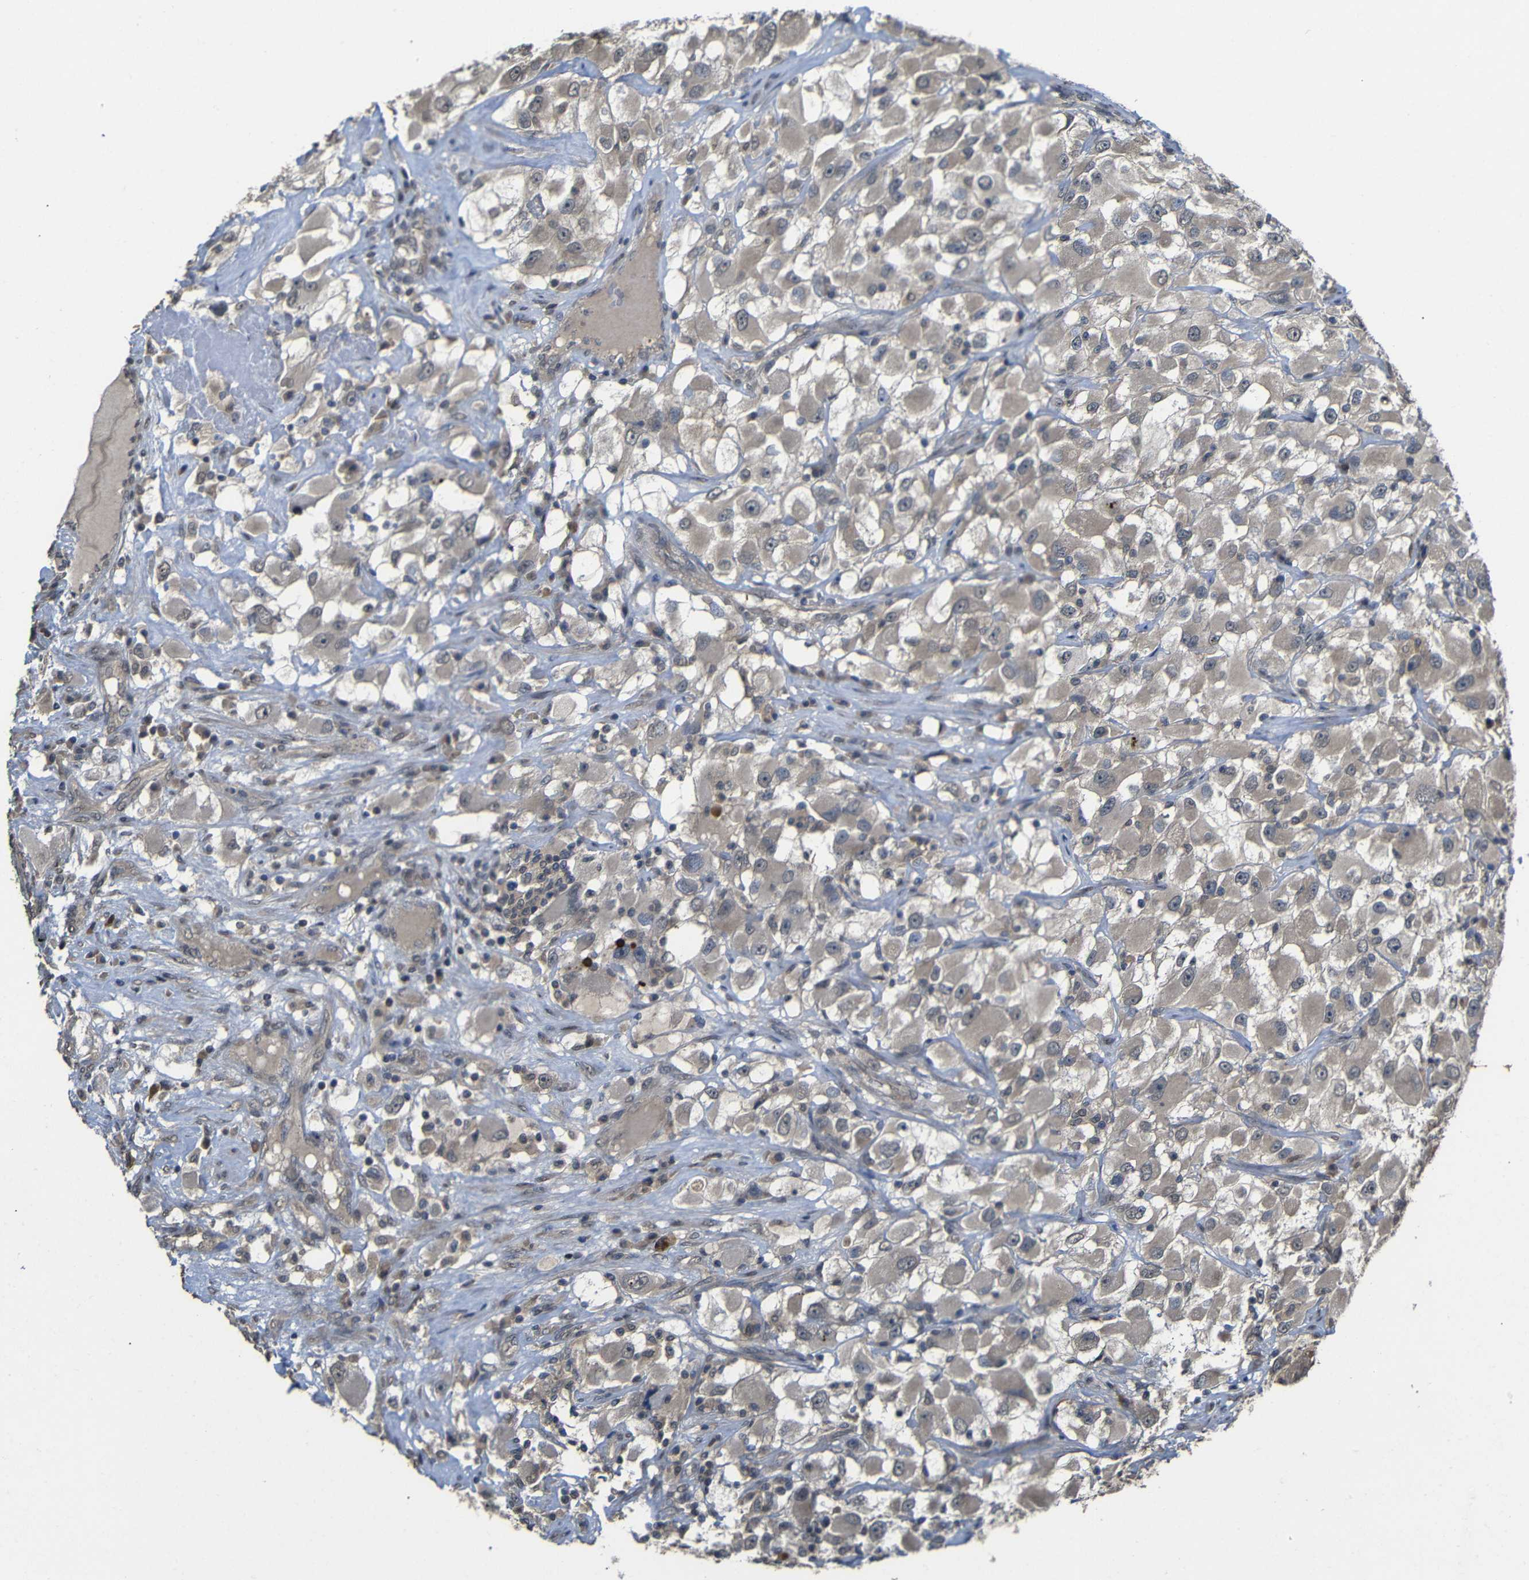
{"staining": {"intensity": "negative", "quantity": "none", "location": "none"}, "tissue": "renal cancer", "cell_type": "Tumor cells", "image_type": "cancer", "snomed": [{"axis": "morphology", "description": "Adenocarcinoma, NOS"}, {"axis": "topography", "description": "Kidney"}], "caption": "Immunohistochemical staining of renal cancer displays no significant staining in tumor cells. (Immunohistochemistry (ihc), brightfield microscopy, high magnification).", "gene": "ATG12", "patient": {"sex": "female", "age": 52}}